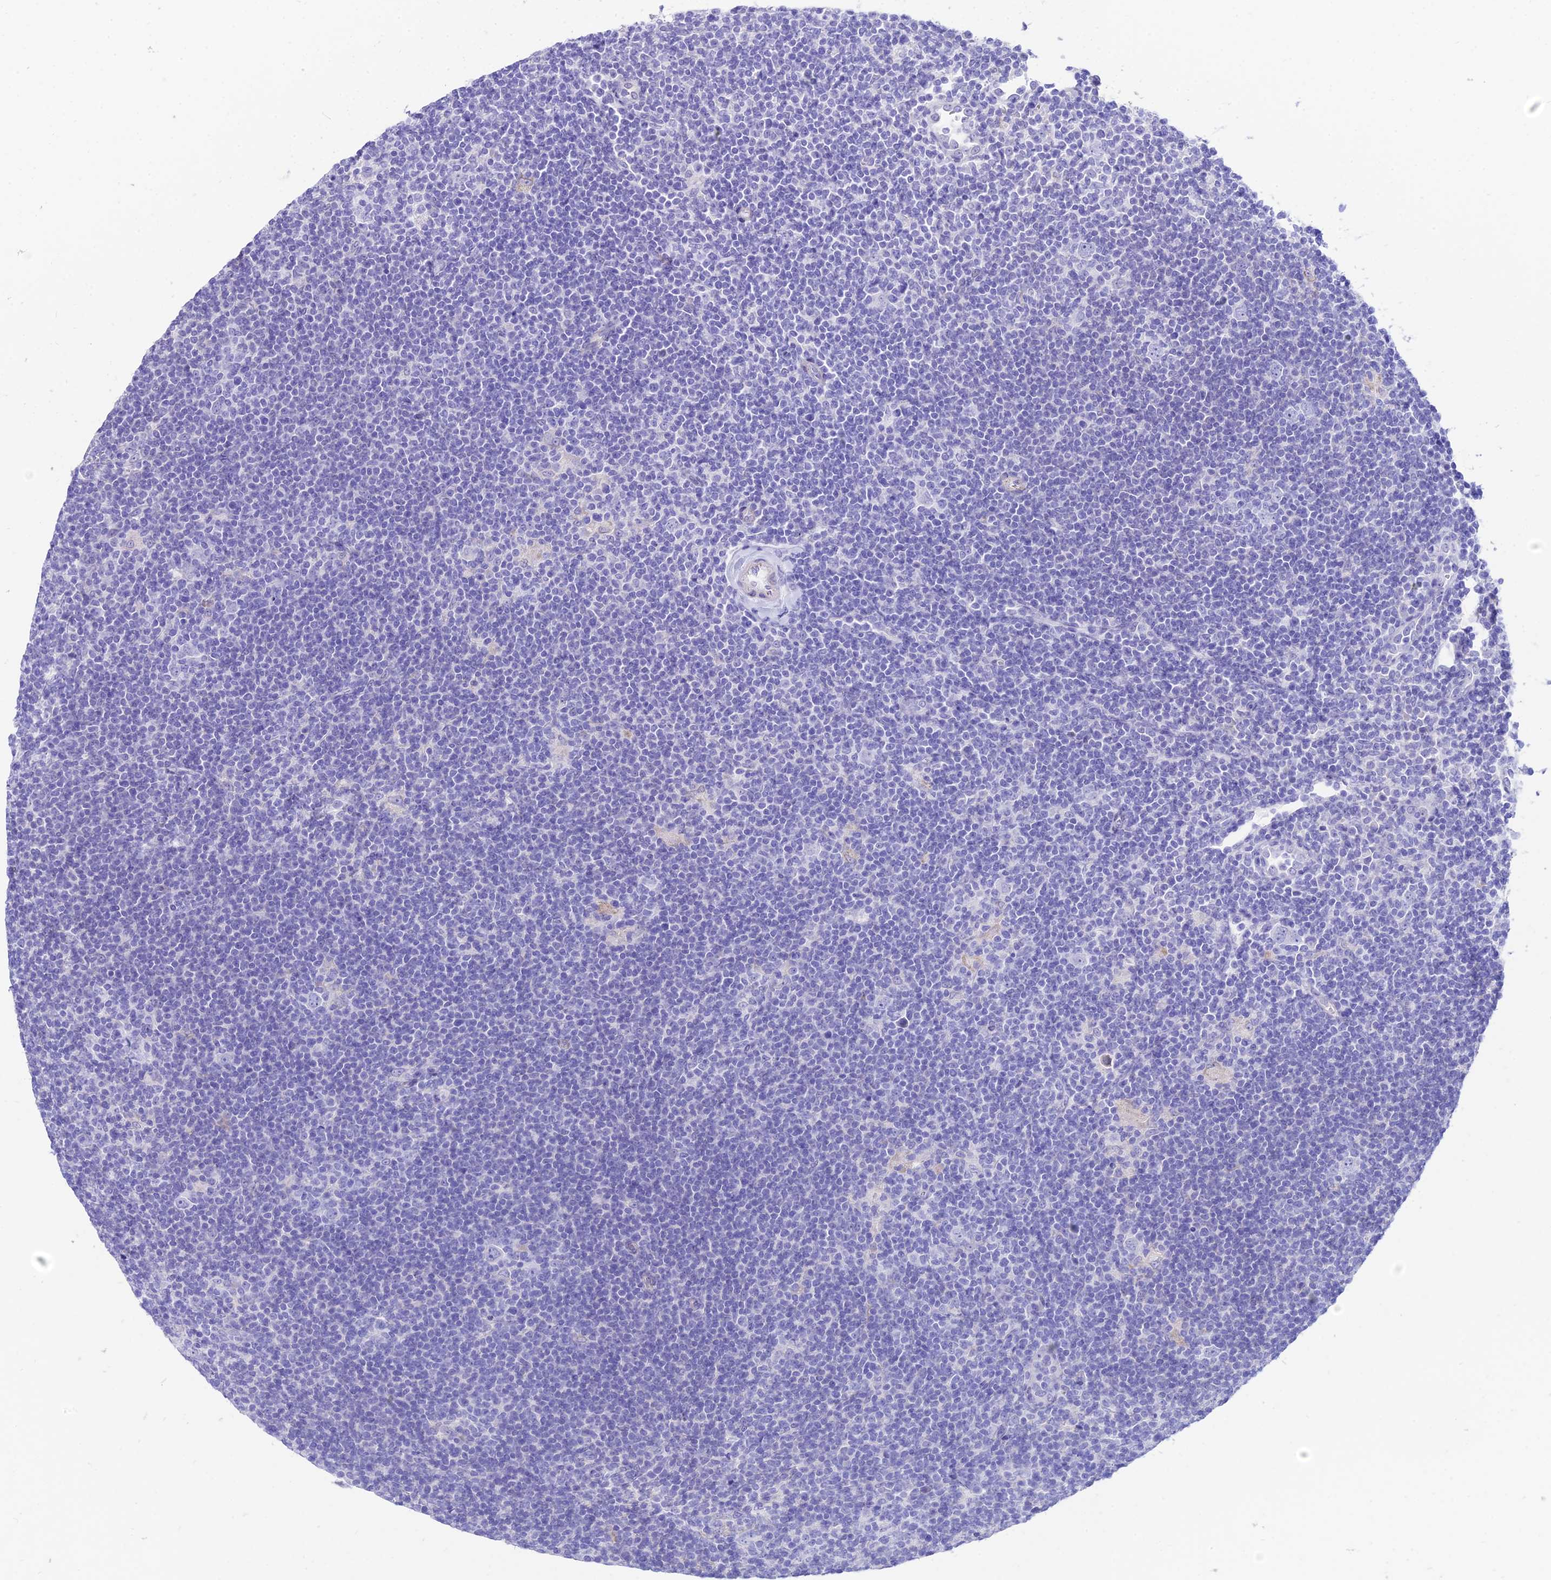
{"staining": {"intensity": "negative", "quantity": "none", "location": "none"}, "tissue": "lymphoma", "cell_type": "Tumor cells", "image_type": "cancer", "snomed": [{"axis": "morphology", "description": "Hodgkin's disease, NOS"}, {"axis": "topography", "description": "Lymph node"}], "caption": "Photomicrograph shows no significant protein positivity in tumor cells of Hodgkin's disease.", "gene": "TAC3", "patient": {"sex": "female", "age": 57}}